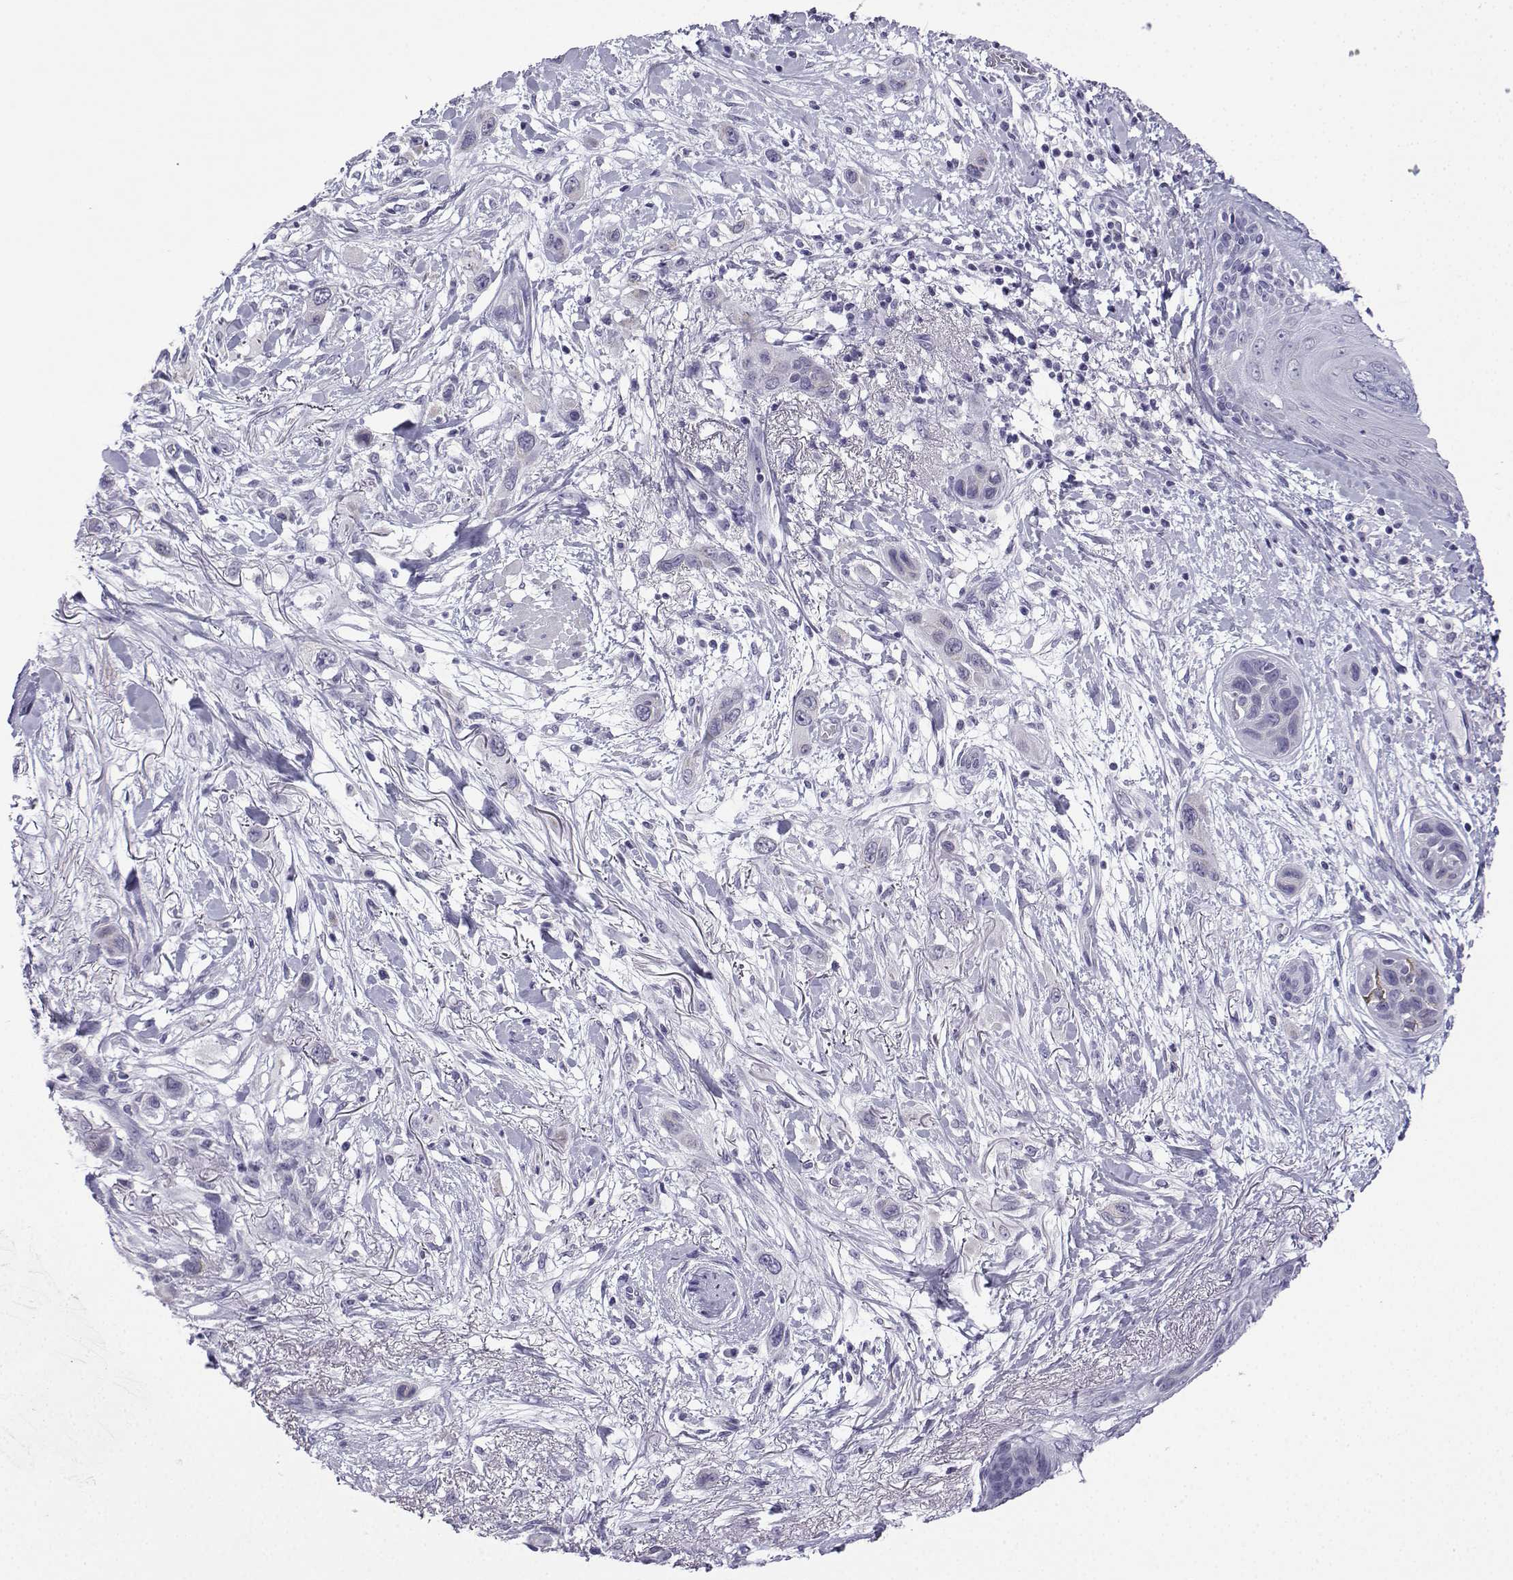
{"staining": {"intensity": "negative", "quantity": "none", "location": "none"}, "tissue": "skin cancer", "cell_type": "Tumor cells", "image_type": "cancer", "snomed": [{"axis": "morphology", "description": "Squamous cell carcinoma, NOS"}, {"axis": "topography", "description": "Skin"}], "caption": "High magnification brightfield microscopy of skin squamous cell carcinoma stained with DAB (3,3'-diaminobenzidine) (brown) and counterstained with hematoxylin (blue): tumor cells show no significant expression.", "gene": "ACRBP", "patient": {"sex": "male", "age": 79}}